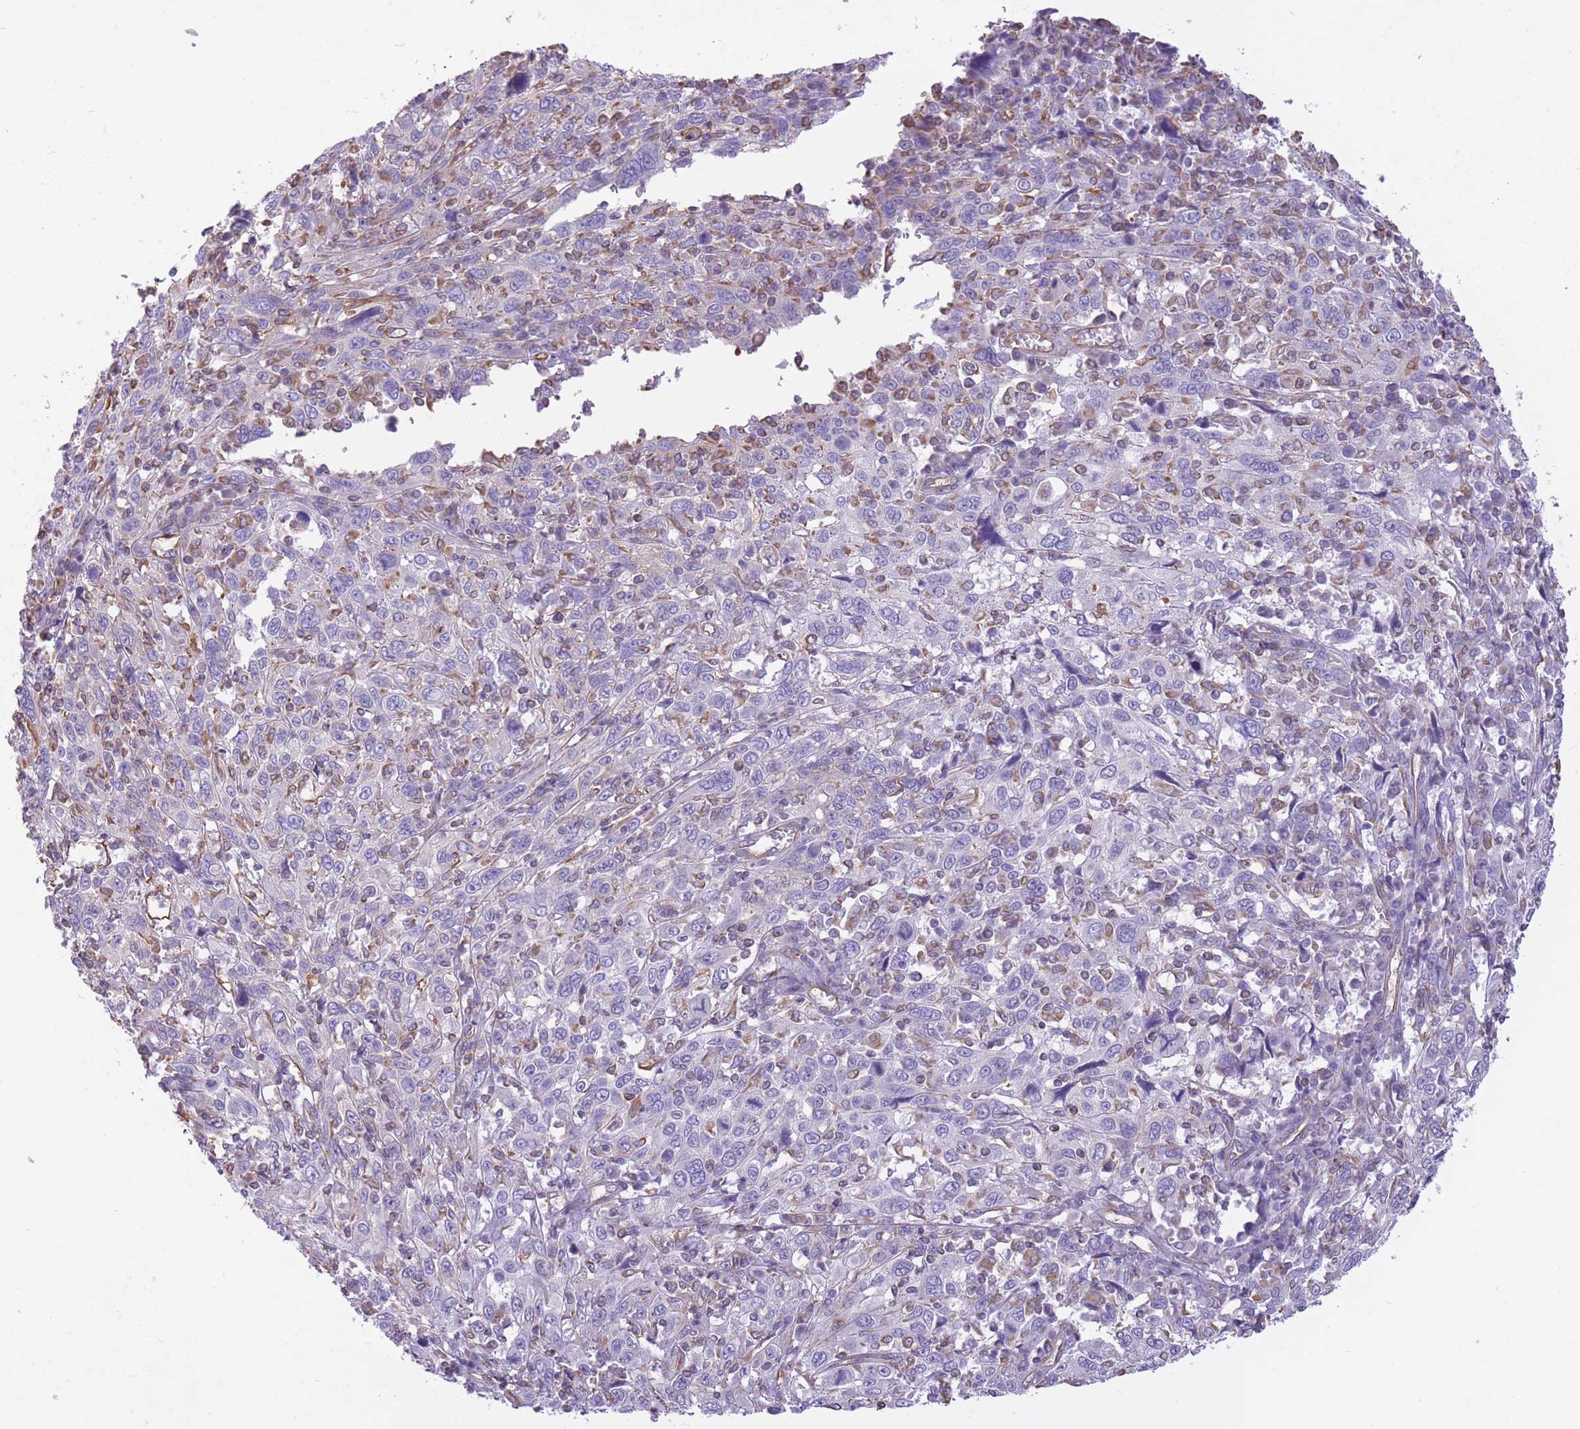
{"staining": {"intensity": "negative", "quantity": "none", "location": "none"}, "tissue": "cervical cancer", "cell_type": "Tumor cells", "image_type": "cancer", "snomed": [{"axis": "morphology", "description": "Squamous cell carcinoma, NOS"}, {"axis": "topography", "description": "Cervix"}], "caption": "A micrograph of cervical cancer (squamous cell carcinoma) stained for a protein shows no brown staining in tumor cells. Brightfield microscopy of immunohistochemistry stained with DAB (3,3'-diaminobenzidine) (brown) and hematoxylin (blue), captured at high magnification.", "gene": "ADD1", "patient": {"sex": "female", "age": 46}}